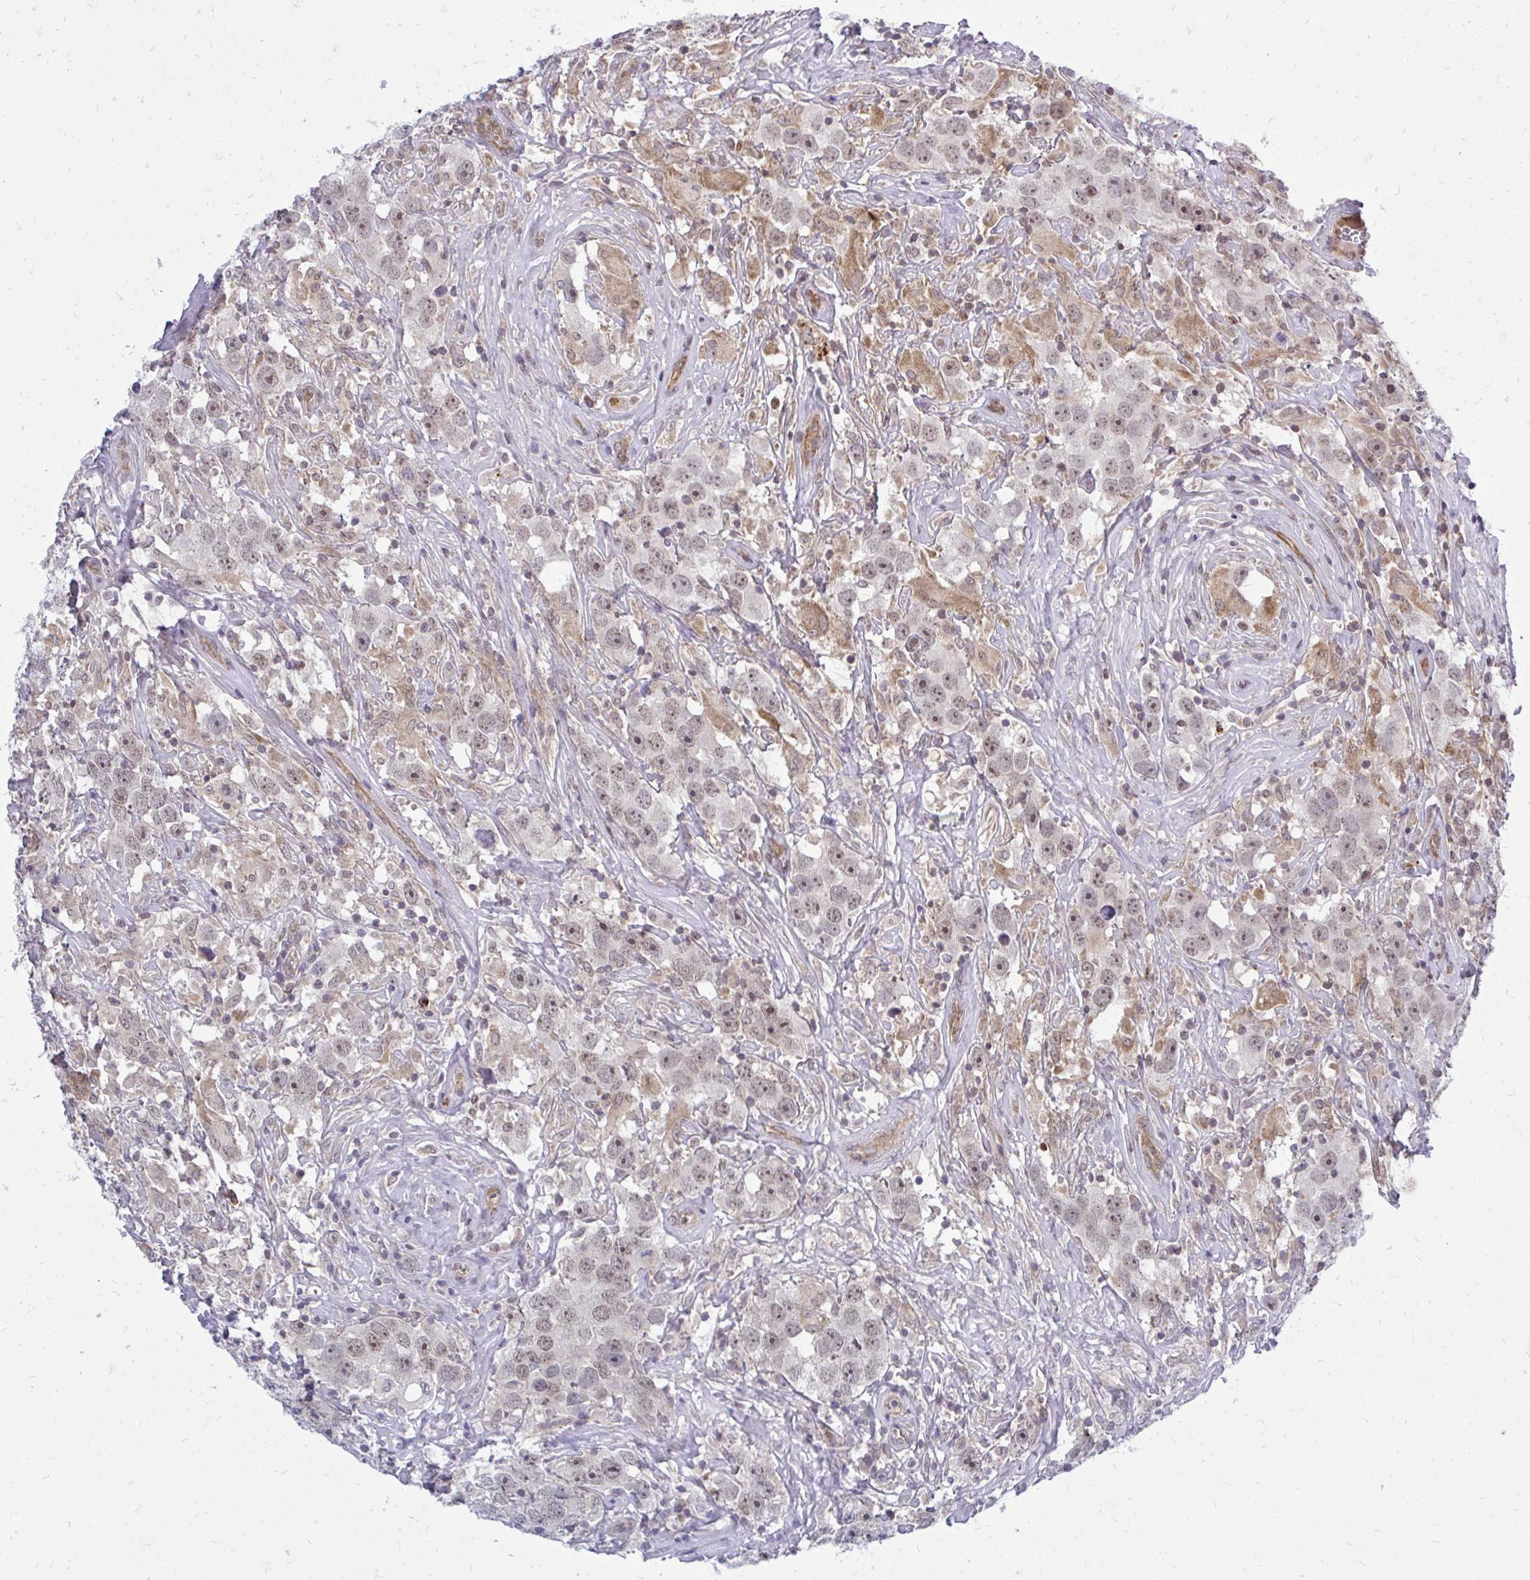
{"staining": {"intensity": "weak", "quantity": ">75%", "location": "nuclear"}, "tissue": "testis cancer", "cell_type": "Tumor cells", "image_type": "cancer", "snomed": [{"axis": "morphology", "description": "Seminoma, NOS"}, {"axis": "topography", "description": "Testis"}], "caption": "Immunohistochemical staining of human seminoma (testis) displays weak nuclear protein positivity in about >75% of tumor cells.", "gene": "ACSL5", "patient": {"sex": "male", "age": 49}}